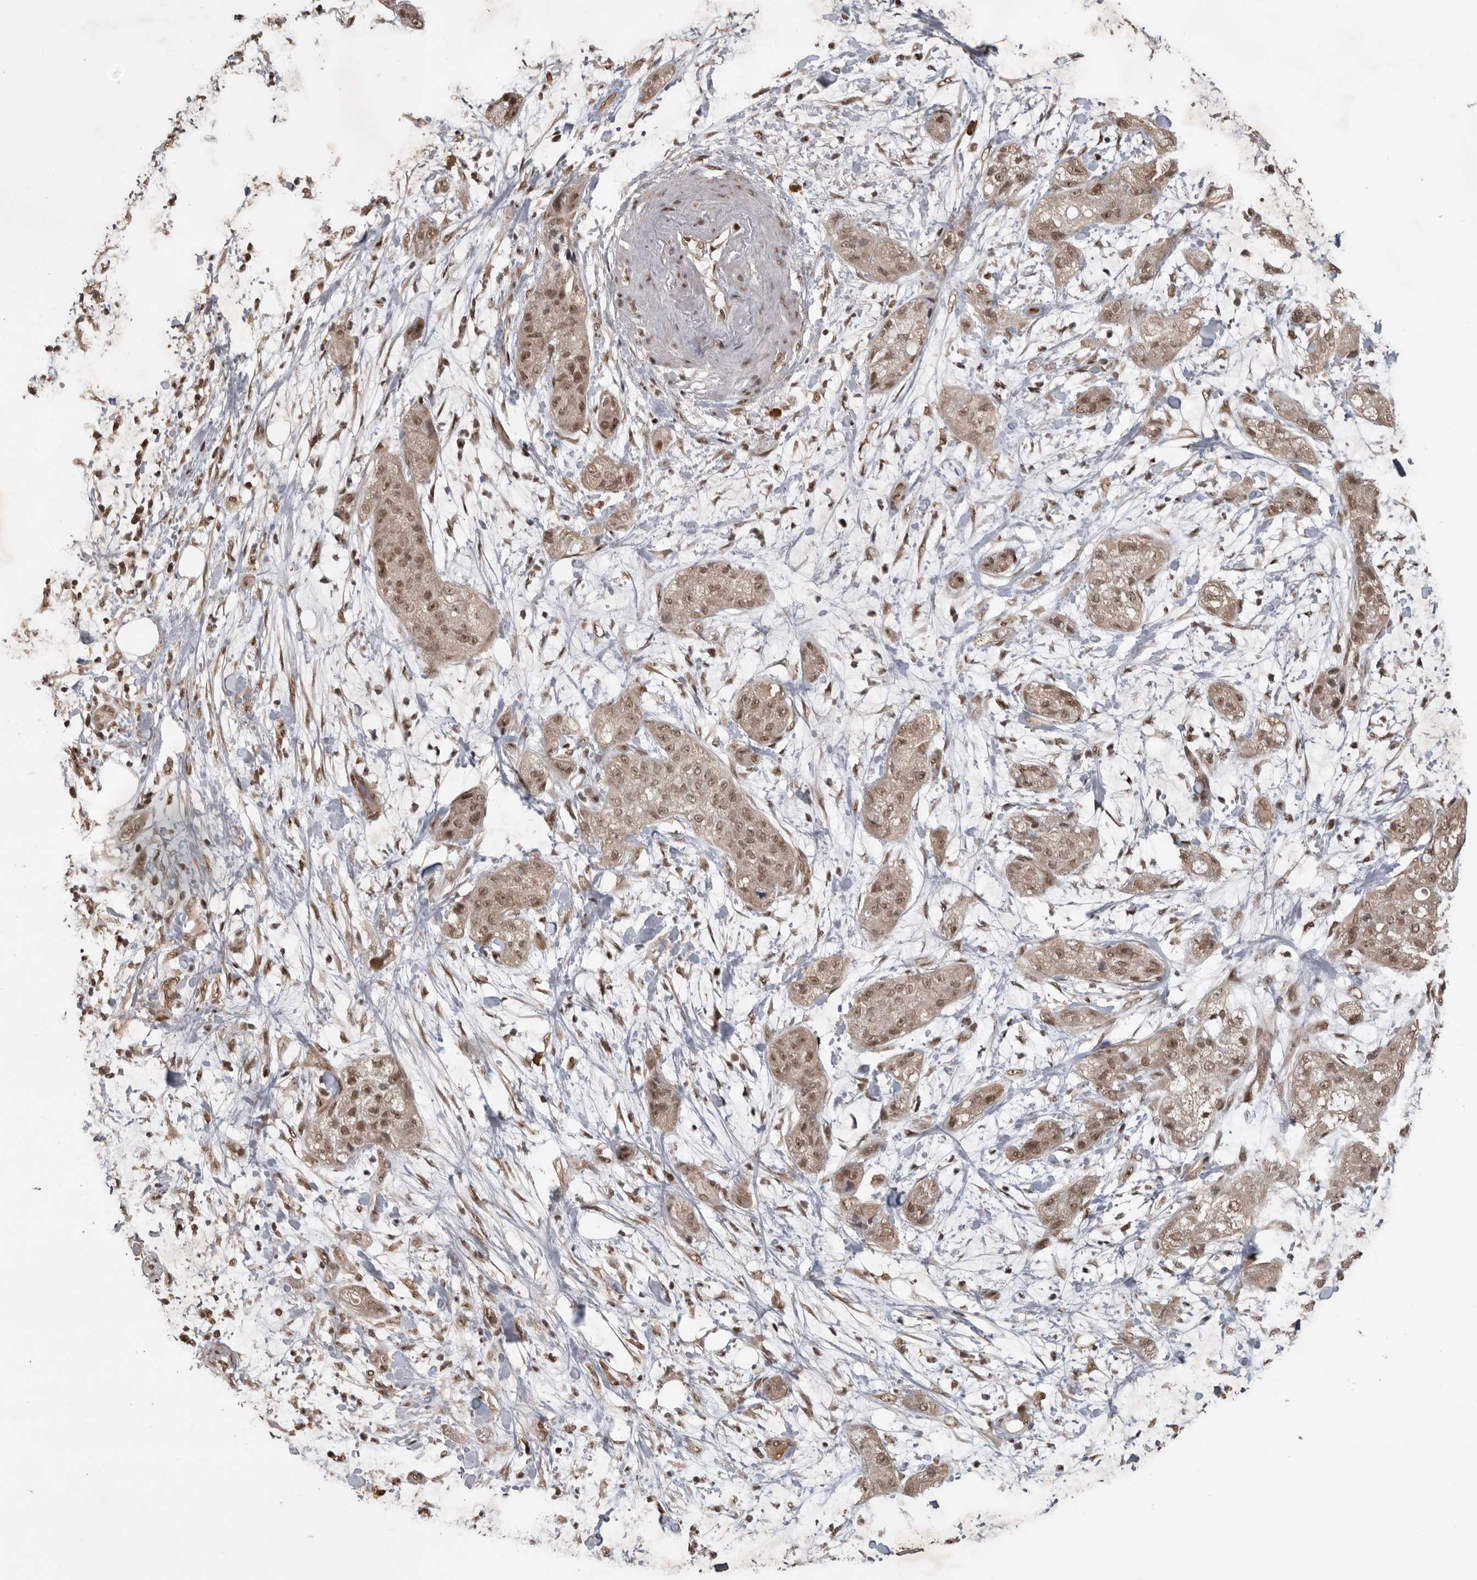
{"staining": {"intensity": "moderate", "quantity": ">75%", "location": "nuclear"}, "tissue": "pancreatic cancer", "cell_type": "Tumor cells", "image_type": "cancer", "snomed": [{"axis": "morphology", "description": "Adenocarcinoma, NOS"}, {"axis": "topography", "description": "Pancreas"}], "caption": "Brown immunohistochemical staining in pancreatic cancer (adenocarcinoma) displays moderate nuclear expression in approximately >75% of tumor cells.", "gene": "CBLL1", "patient": {"sex": "female", "age": 78}}